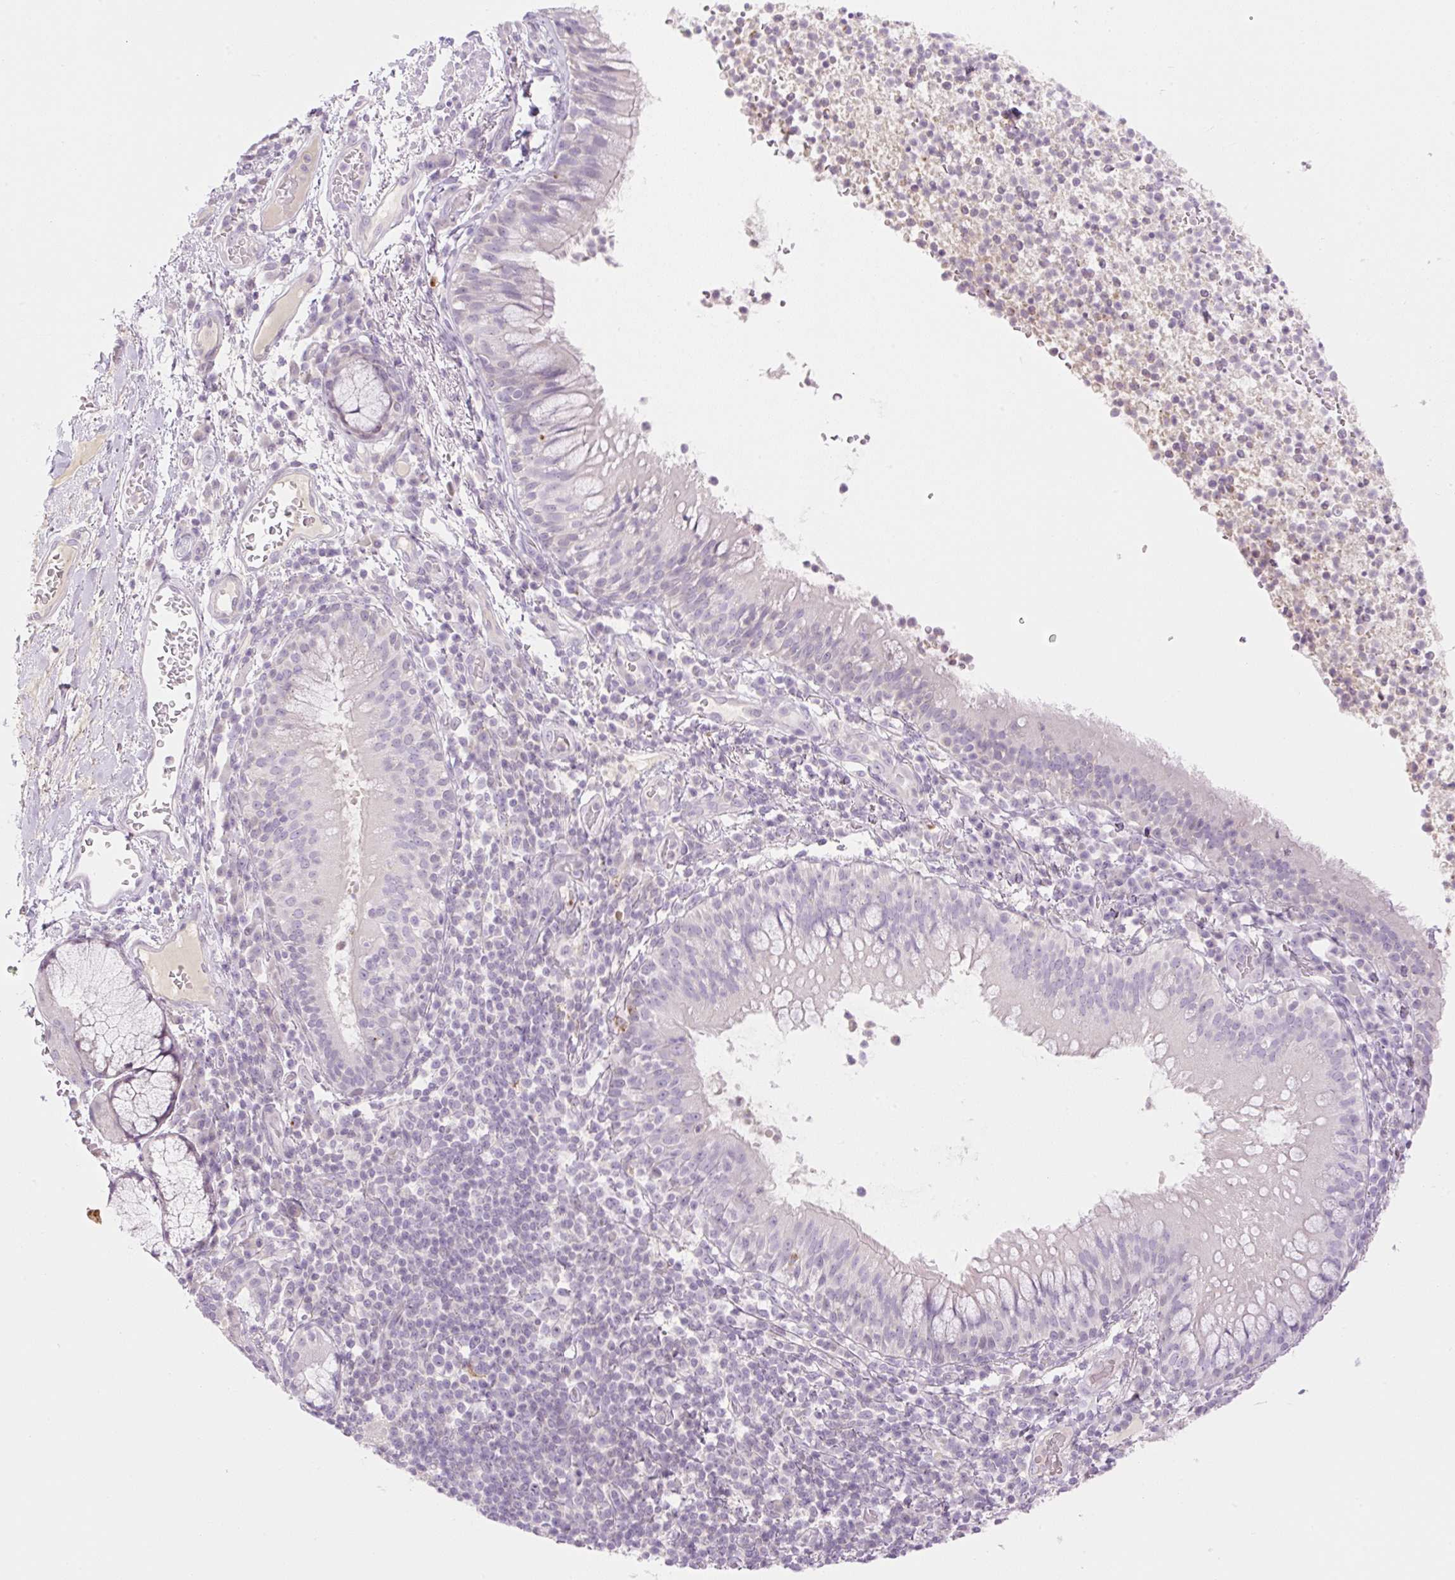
{"staining": {"intensity": "negative", "quantity": "none", "location": "none"}, "tissue": "bronchus", "cell_type": "Respiratory epithelial cells", "image_type": "normal", "snomed": [{"axis": "morphology", "description": "Normal tissue, NOS"}, {"axis": "topography", "description": "Cartilage tissue"}, {"axis": "topography", "description": "Bronchus"}], "caption": "High magnification brightfield microscopy of normal bronchus stained with DAB (brown) and counterstained with hematoxylin (blue): respiratory epithelial cells show no significant positivity. (Brightfield microscopy of DAB IHC at high magnification).", "gene": "TBX15", "patient": {"sex": "male", "age": 56}}